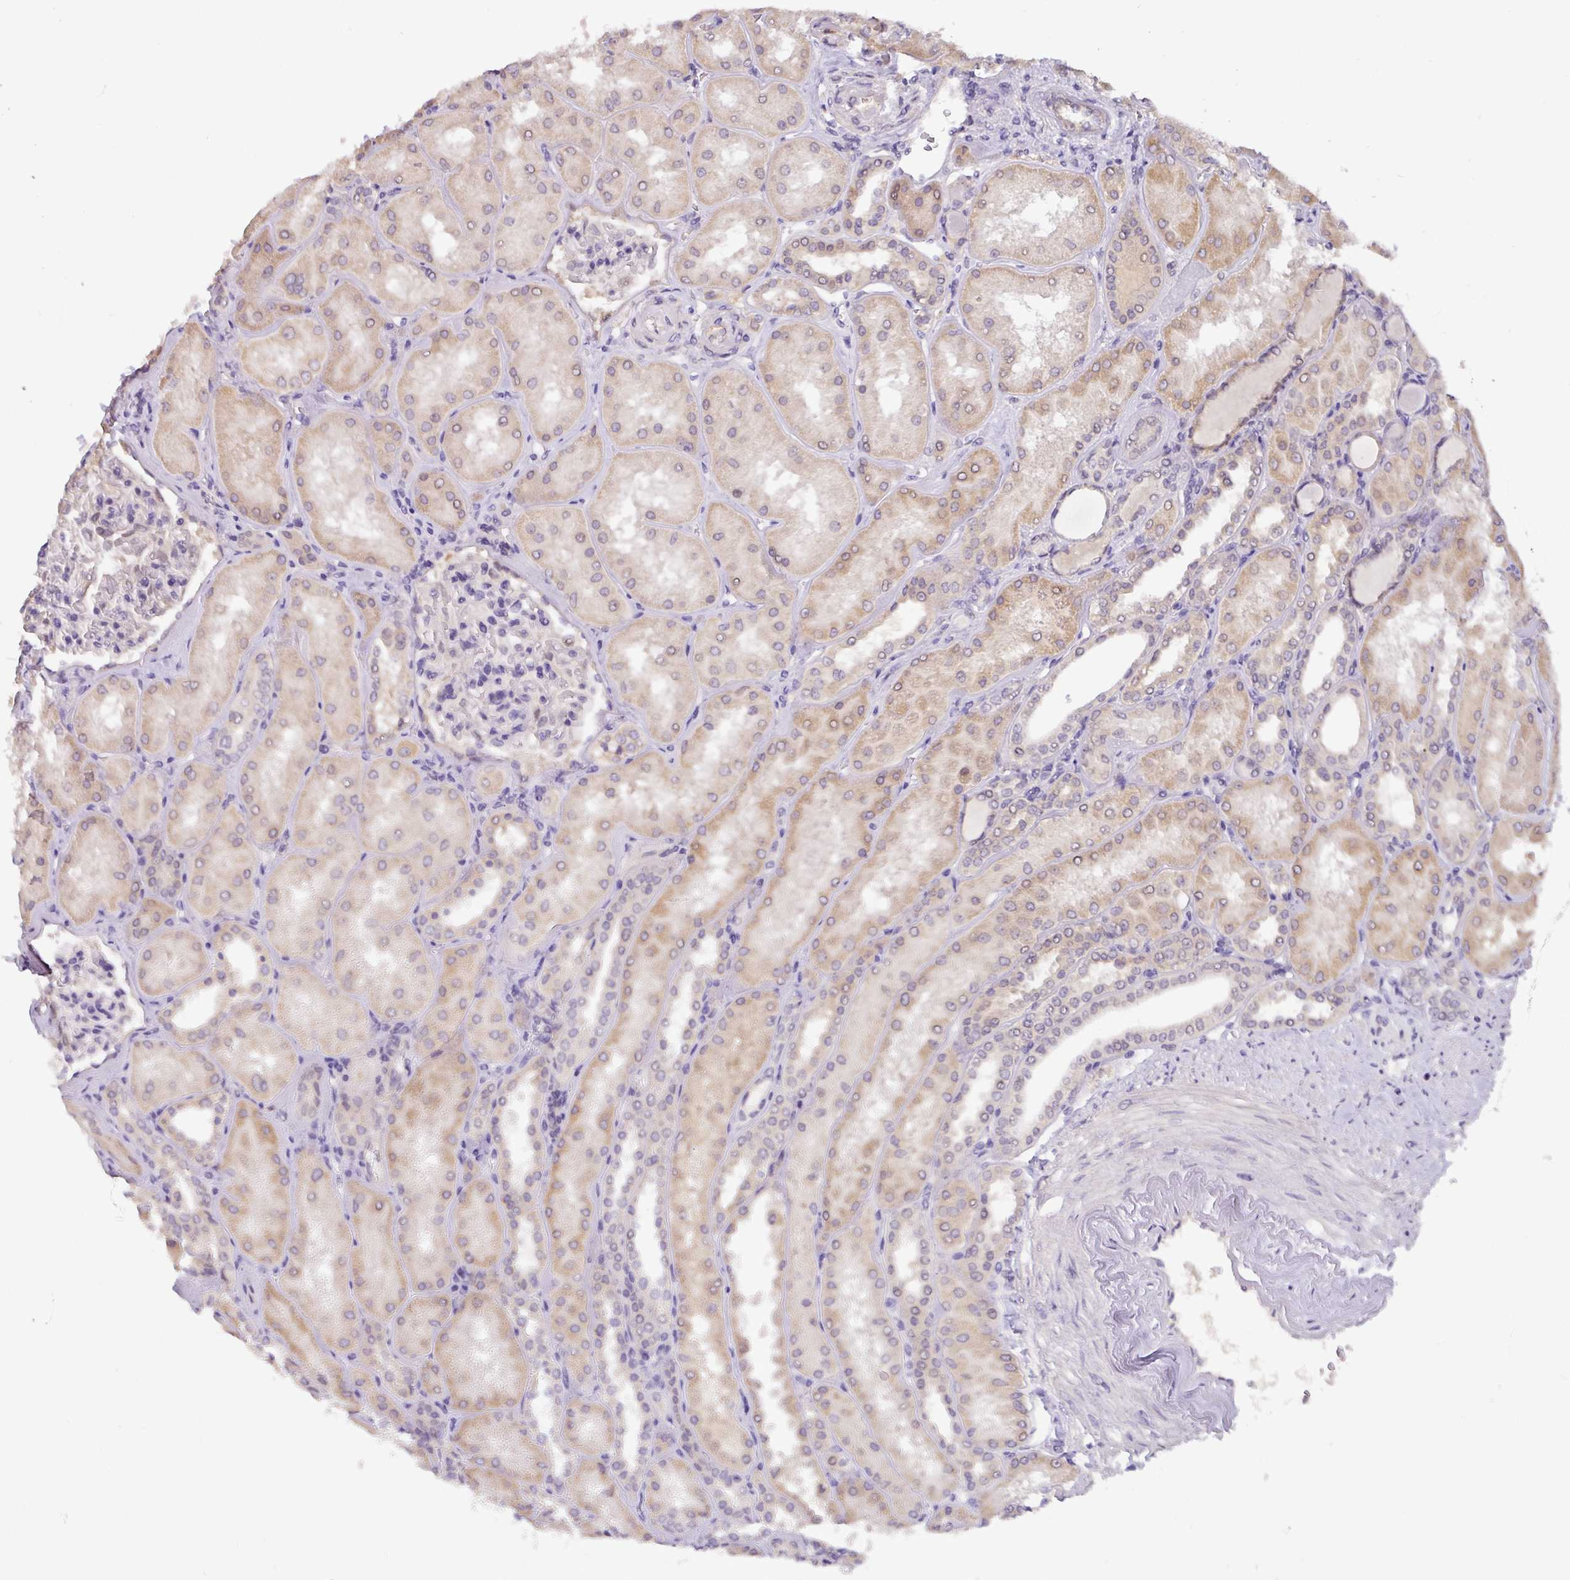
{"staining": {"intensity": "negative", "quantity": "none", "location": "none"}, "tissue": "kidney", "cell_type": "Cells in glomeruli", "image_type": "normal", "snomed": [{"axis": "morphology", "description": "Normal tissue, NOS"}, {"axis": "topography", "description": "Kidney"}], "caption": "IHC image of benign kidney: human kidney stained with DAB exhibits no significant protein positivity in cells in glomeruli. (DAB (3,3'-diaminobenzidine) immunohistochemistry visualized using brightfield microscopy, high magnification).", "gene": "GCNT7", "patient": {"sex": "male", "age": 61}}